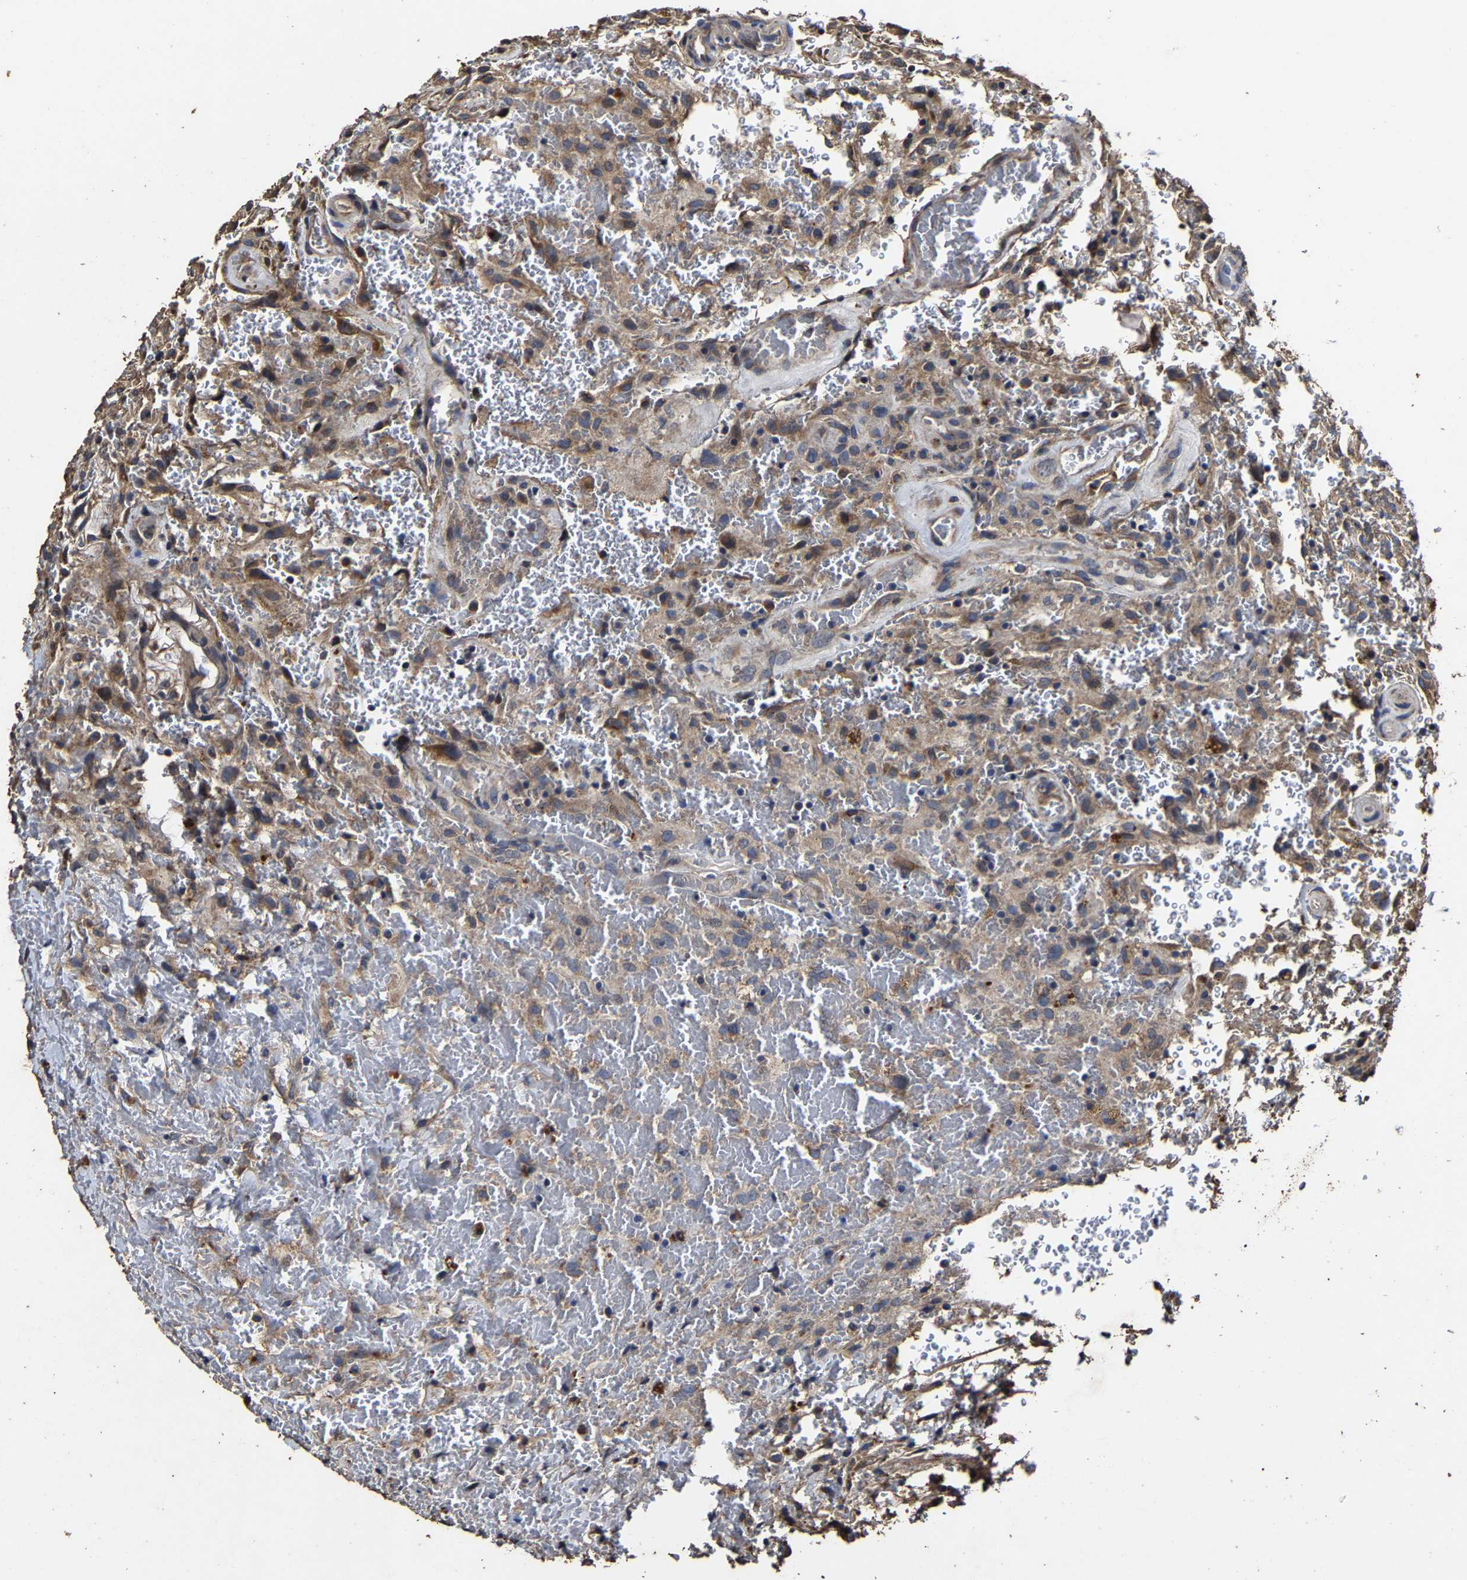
{"staining": {"intensity": "weak", "quantity": ">75%", "location": "cytoplasmic/membranous"}, "tissue": "glioma", "cell_type": "Tumor cells", "image_type": "cancer", "snomed": [{"axis": "morphology", "description": "Glioma, malignant, High grade"}, {"axis": "topography", "description": "Brain"}], "caption": "Weak cytoplasmic/membranous protein staining is seen in approximately >75% of tumor cells in malignant glioma (high-grade). (IHC, brightfield microscopy, high magnification).", "gene": "PPM1K", "patient": {"sex": "male", "age": 33}}